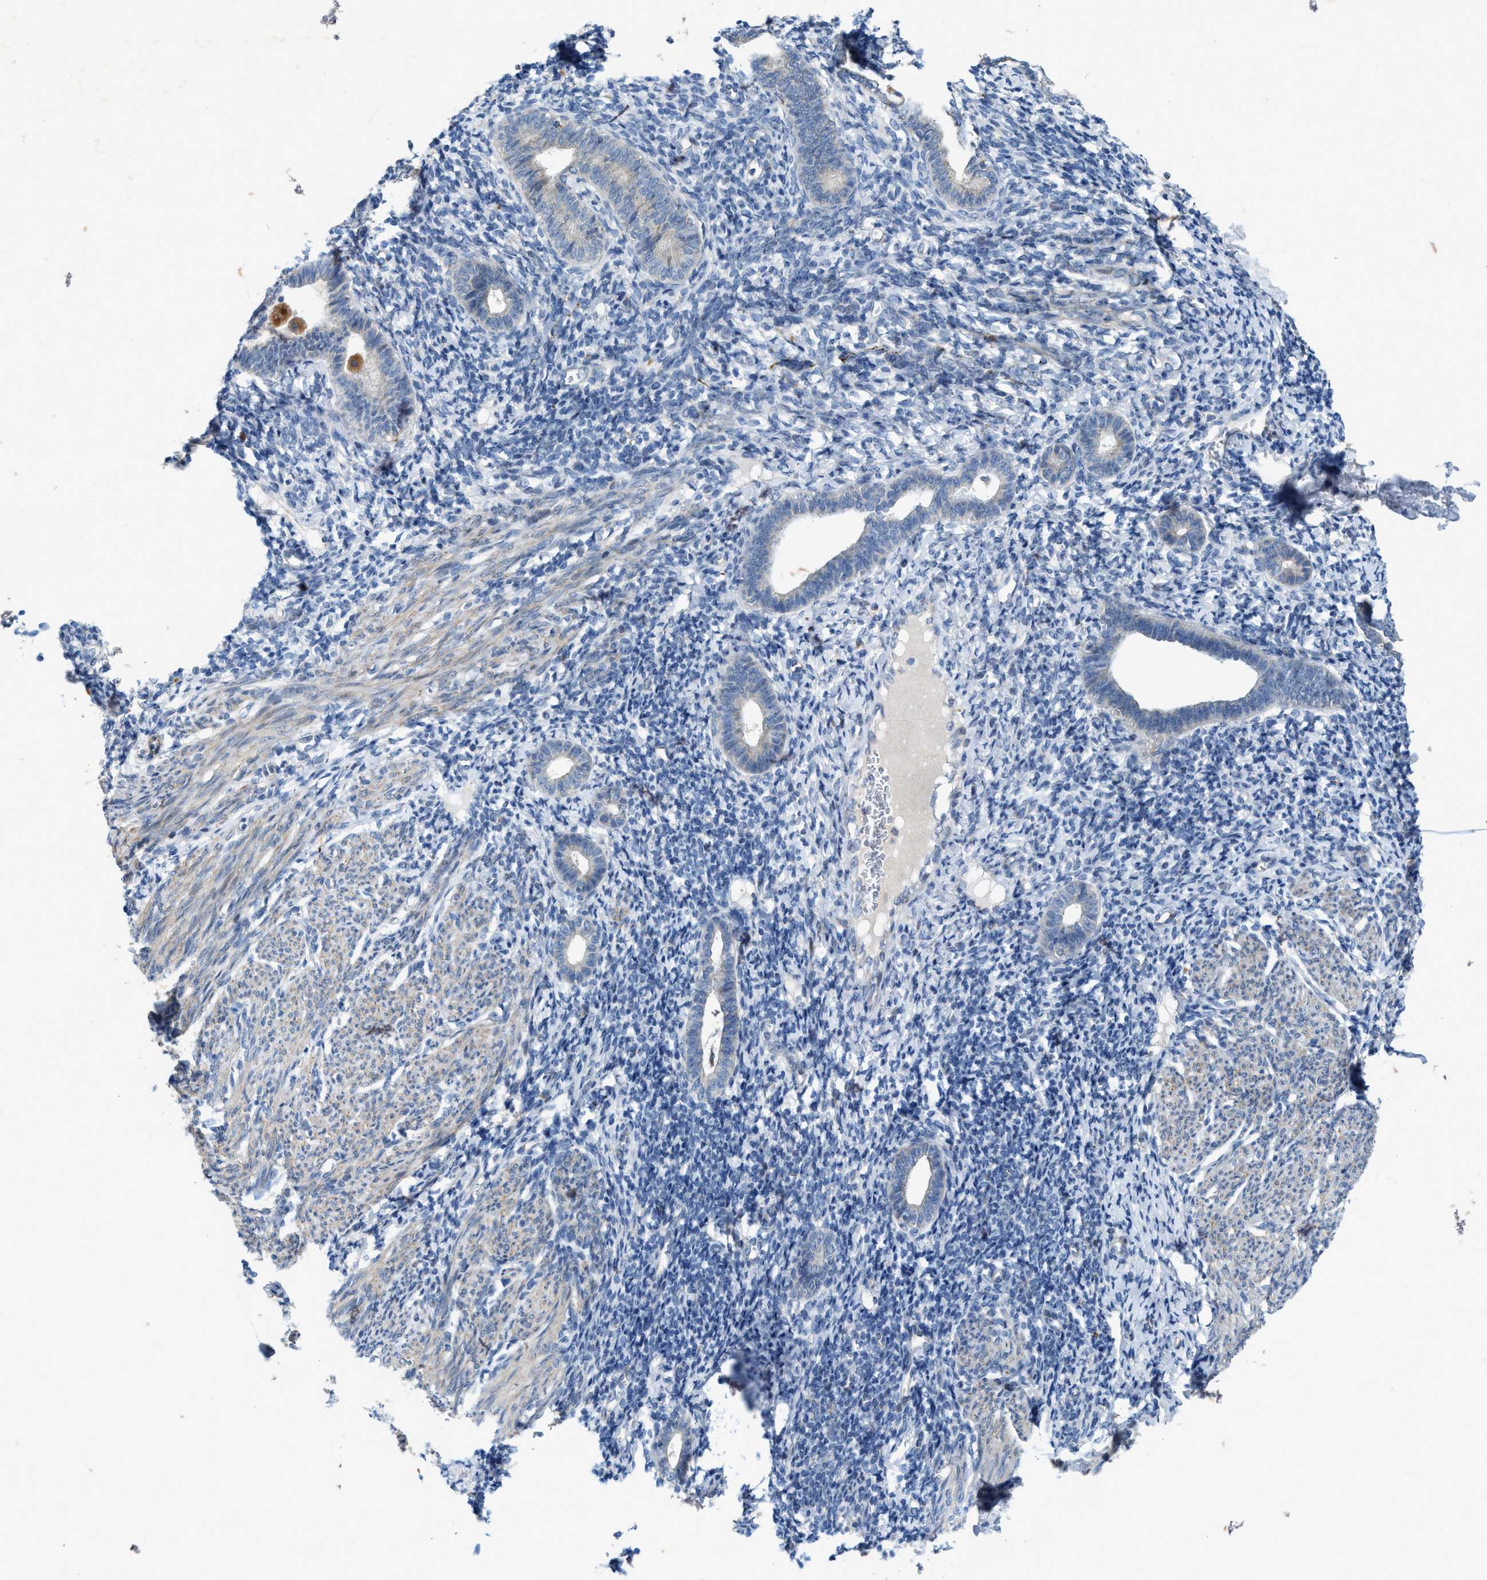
{"staining": {"intensity": "negative", "quantity": "none", "location": "none"}, "tissue": "endometrium", "cell_type": "Cells in endometrial stroma", "image_type": "normal", "snomed": [{"axis": "morphology", "description": "Normal tissue, NOS"}, {"axis": "morphology", "description": "Adenocarcinoma, NOS"}, {"axis": "topography", "description": "Endometrium"}], "caption": "Protein analysis of normal endometrium demonstrates no significant expression in cells in endometrial stroma. (DAB (3,3'-diaminobenzidine) IHC with hematoxylin counter stain).", "gene": "URGCP", "patient": {"sex": "female", "age": 57}}